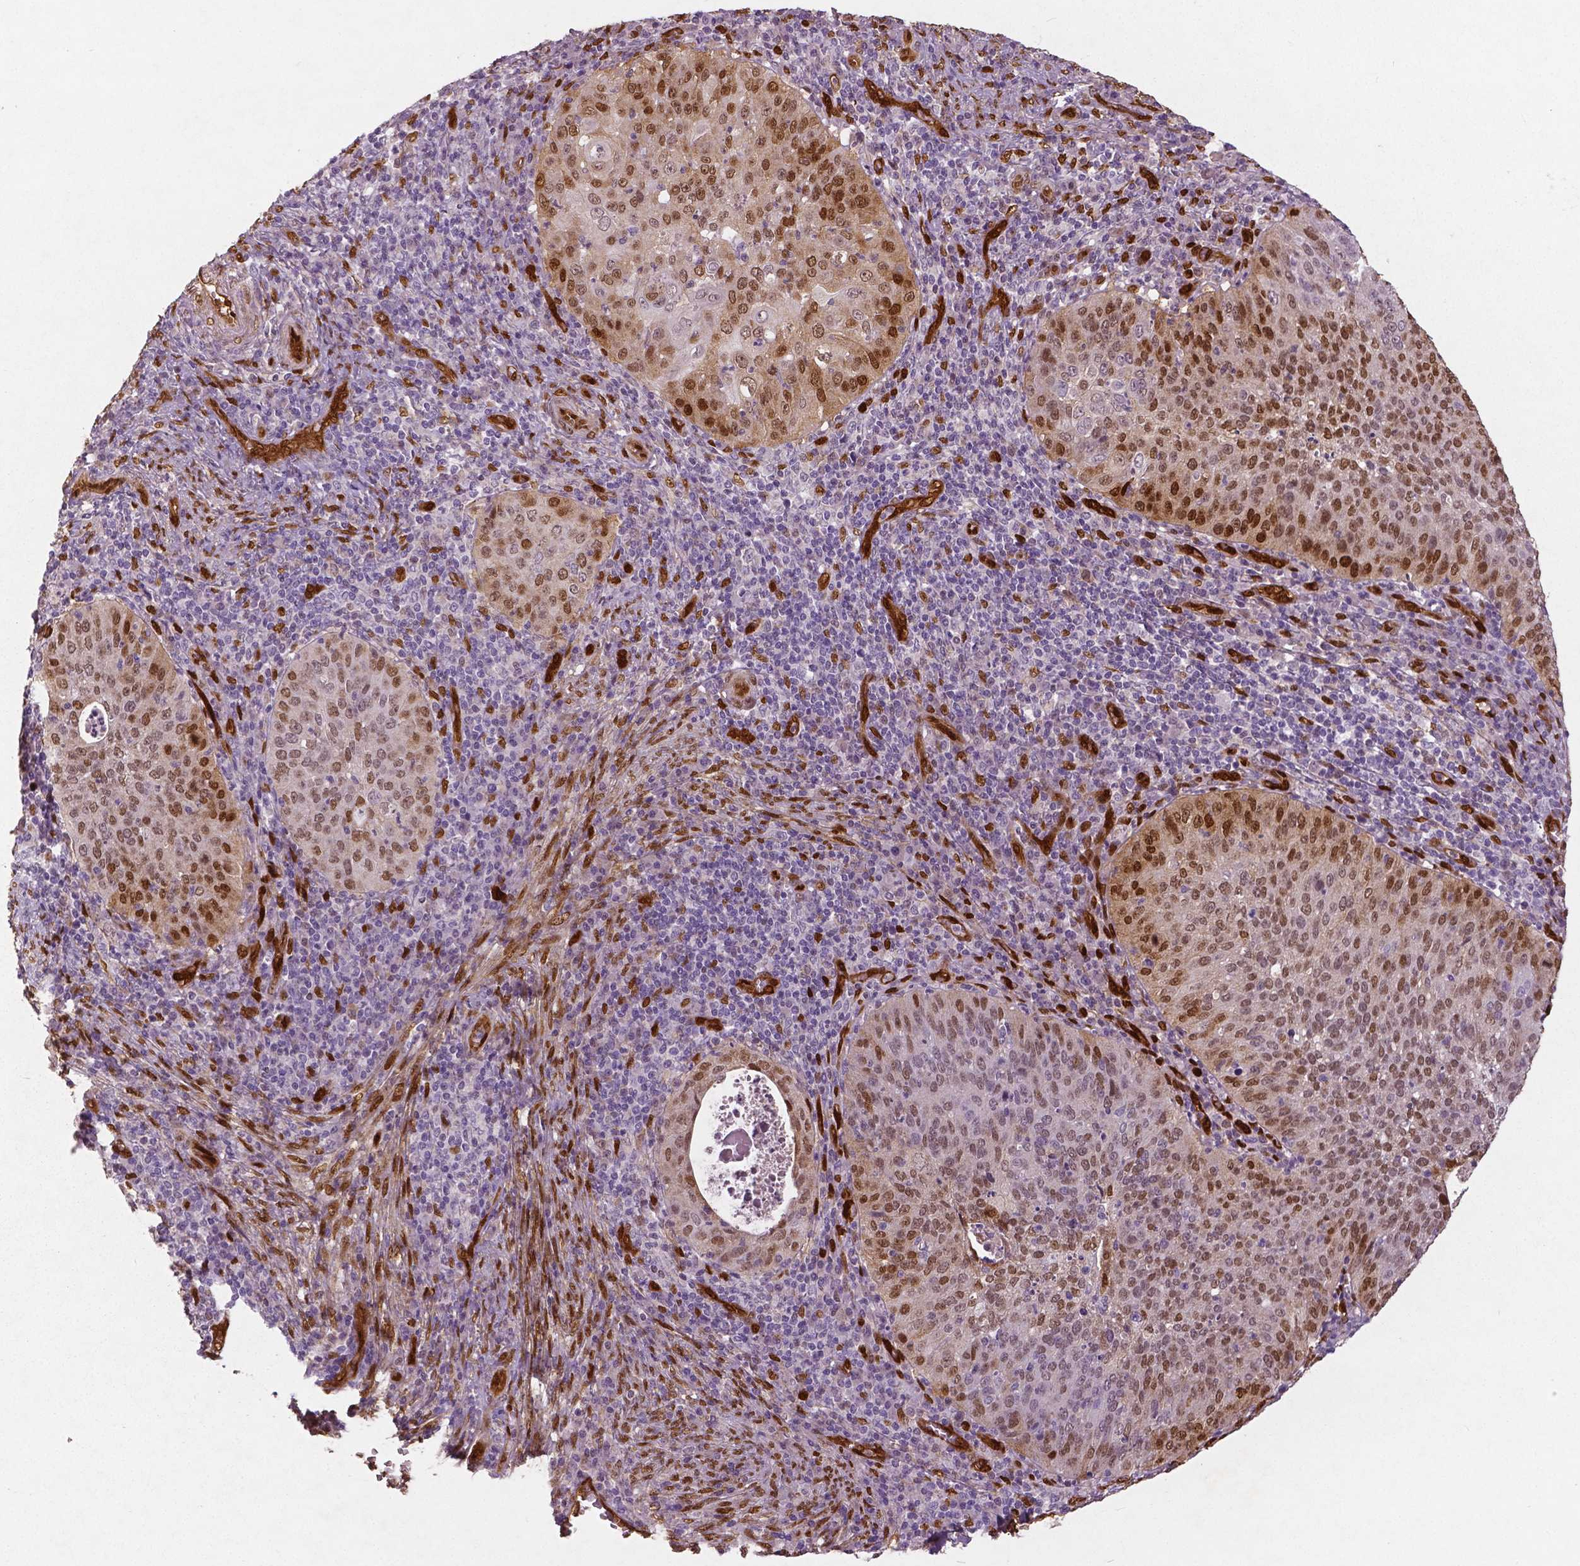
{"staining": {"intensity": "moderate", "quantity": ">75%", "location": "cytoplasmic/membranous,nuclear"}, "tissue": "cervical cancer", "cell_type": "Tumor cells", "image_type": "cancer", "snomed": [{"axis": "morphology", "description": "Squamous cell carcinoma, NOS"}, {"axis": "topography", "description": "Cervix"}], "caption": "Human cervical cancer stained with a protein marker displays moderate staining in tumor cells.", "gene": "WWTR1", "patient": {"sex": "female", "age": 39}}